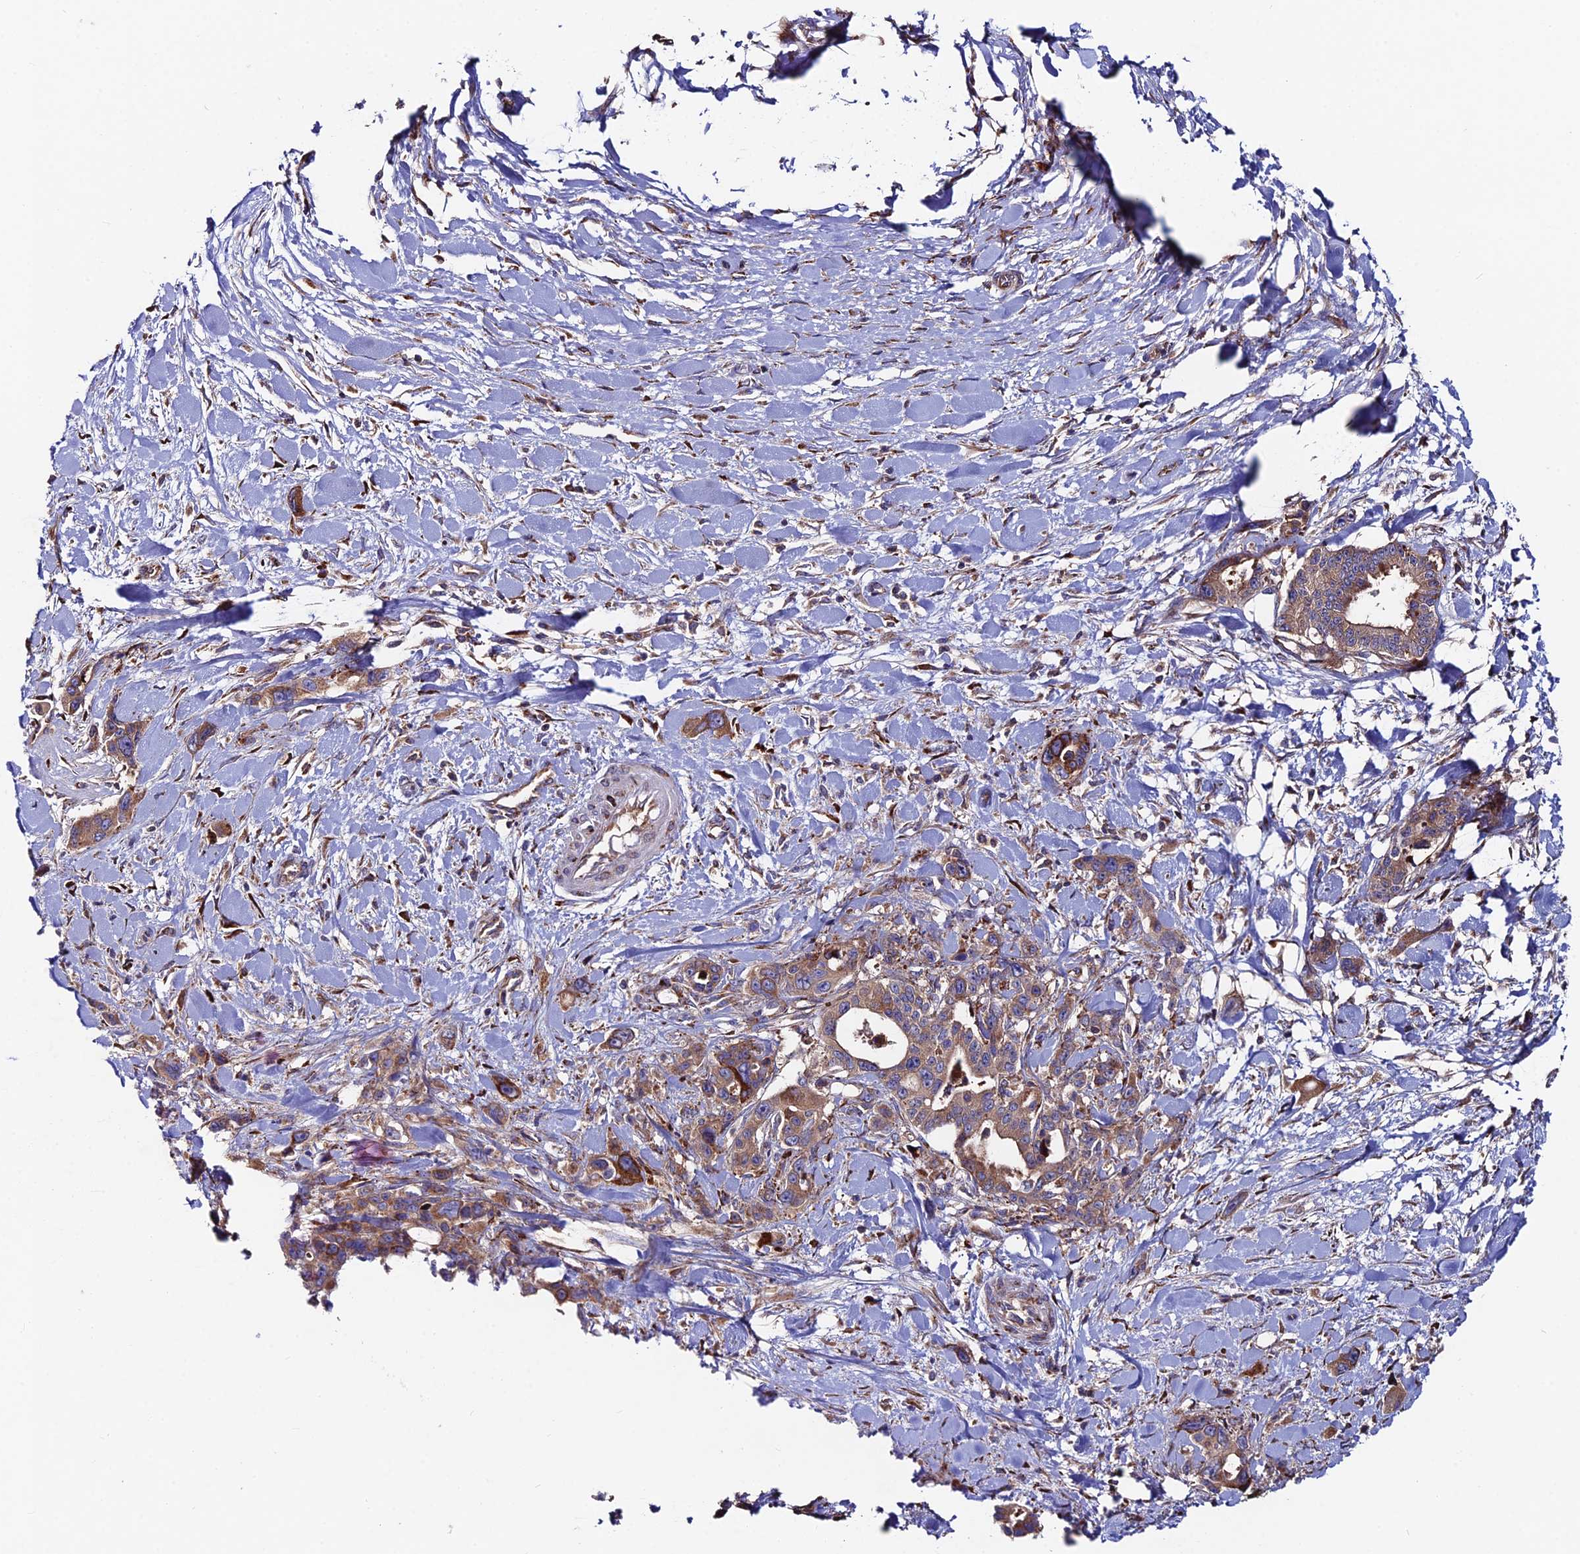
{"staining": {"intensity": "moderate", "quantity": ">75%", "location": "cytoplasmic/membranous"}, "tissue": "pancreatic cancer", "cell_type": "Tumor cells", "image_type": "cancer", "snomed": [{"axis": "morphology", "description": "Adenocarcinoma, NOS"}, {"axis": "topography", "description": "Pancreas"}], "caption": "A medium amount of moderate cytoplasmic/membranous expression is seen in approximately >75% of tumor cells in pancreatic cancer (adenocarcinoma) tissue.", "gene": "EIF3K", "patient": {"sex": "male", "age": 46}}